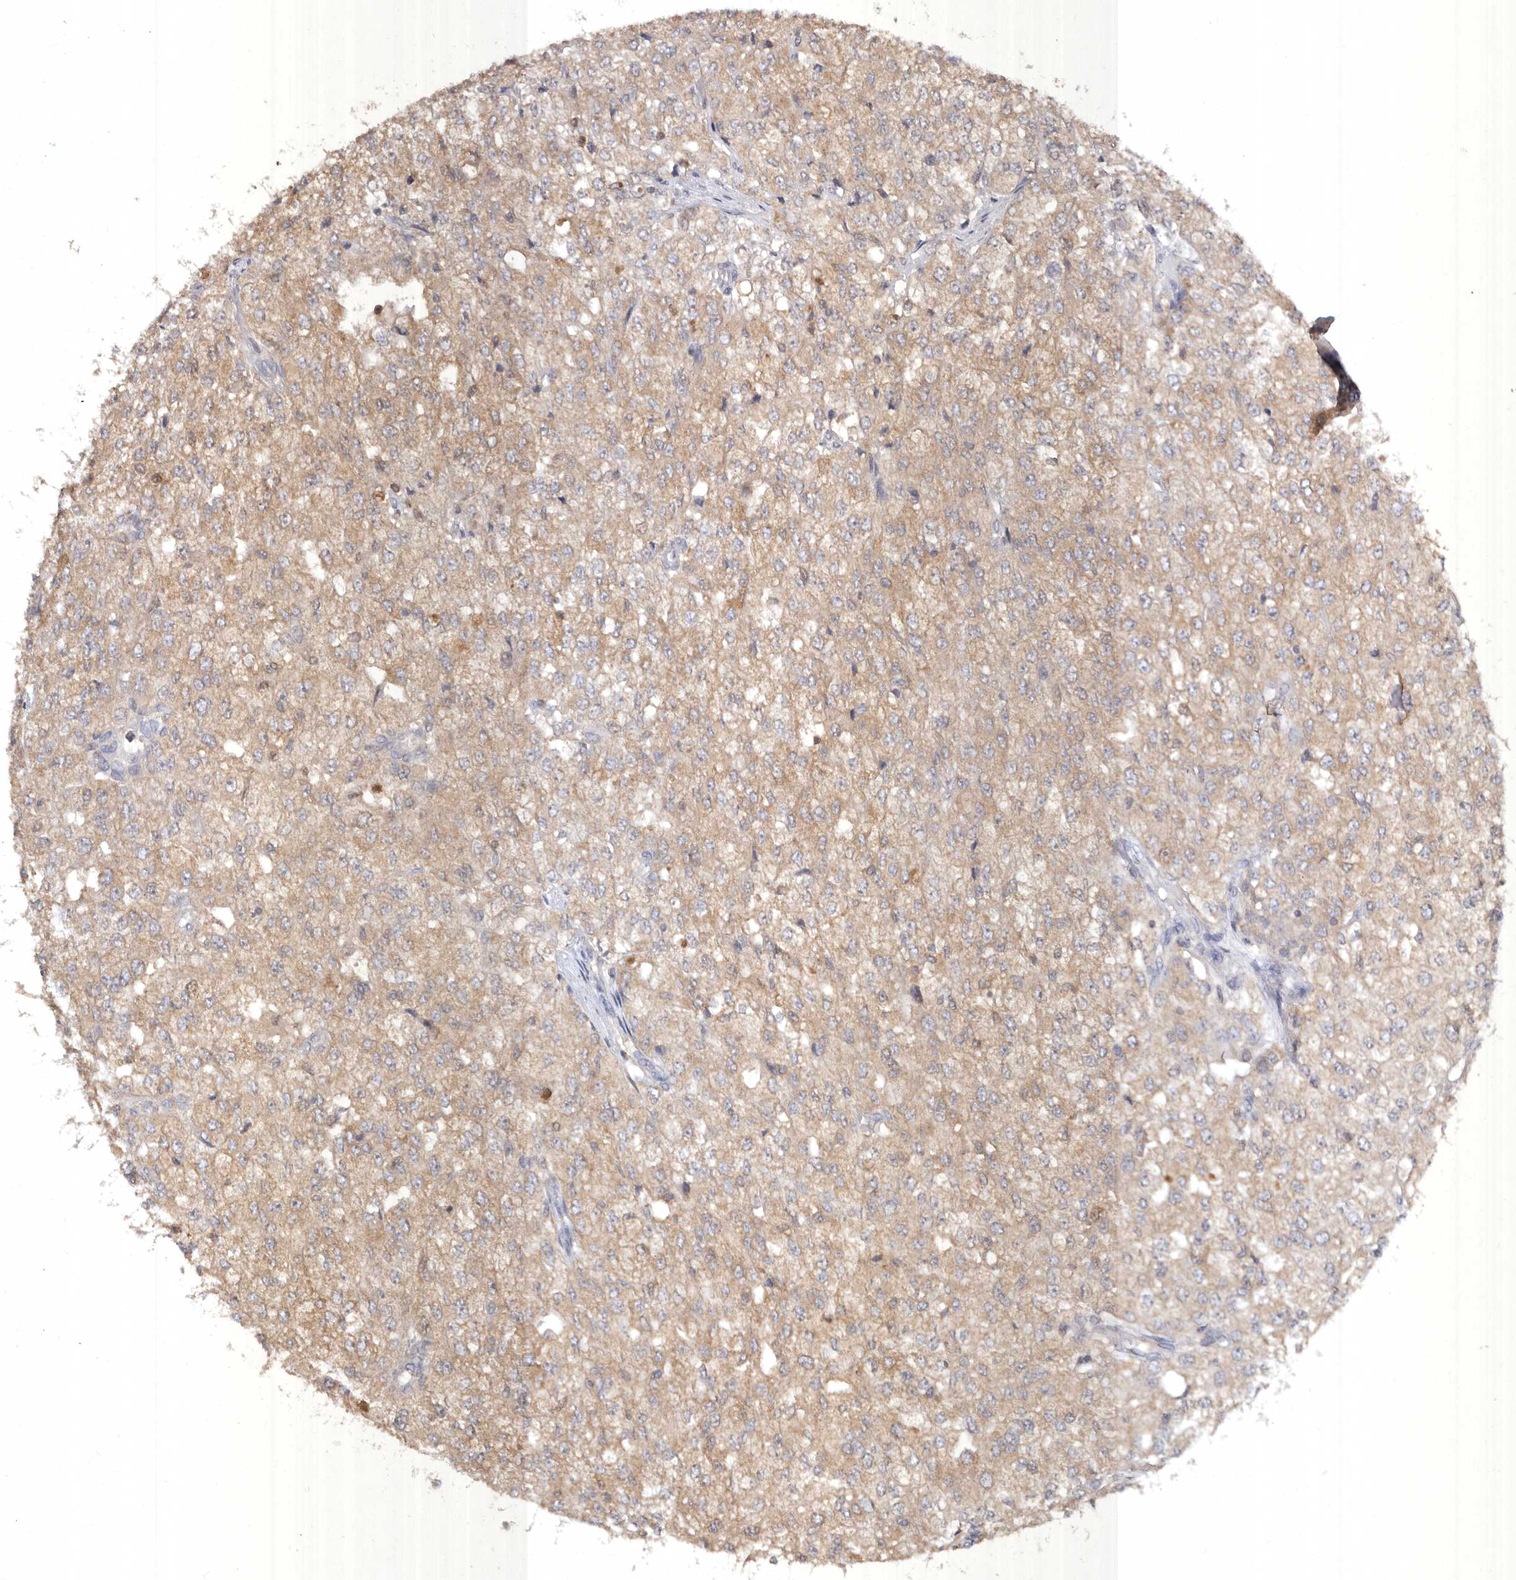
{"staining": {"intensity": "moderate", "quantity": ">75%", "location": "cytoplasmic/membranous"}, "tissue": "renal cancer", "cell_type": "Tumor cells", "image_type": "cancer", "snomed": [{"axis": "morphology", "description": "Adenocarcinoma, NOS"}, {"axis": "topography", "description": "Kidney"}], "caption": "An image of renal cancer stained for a protein displays moderate cytoplasmic/membranous brown staining in tumor cells.", "gene": "EDEM1", "patient": {"sex": "female", "age": 54}}